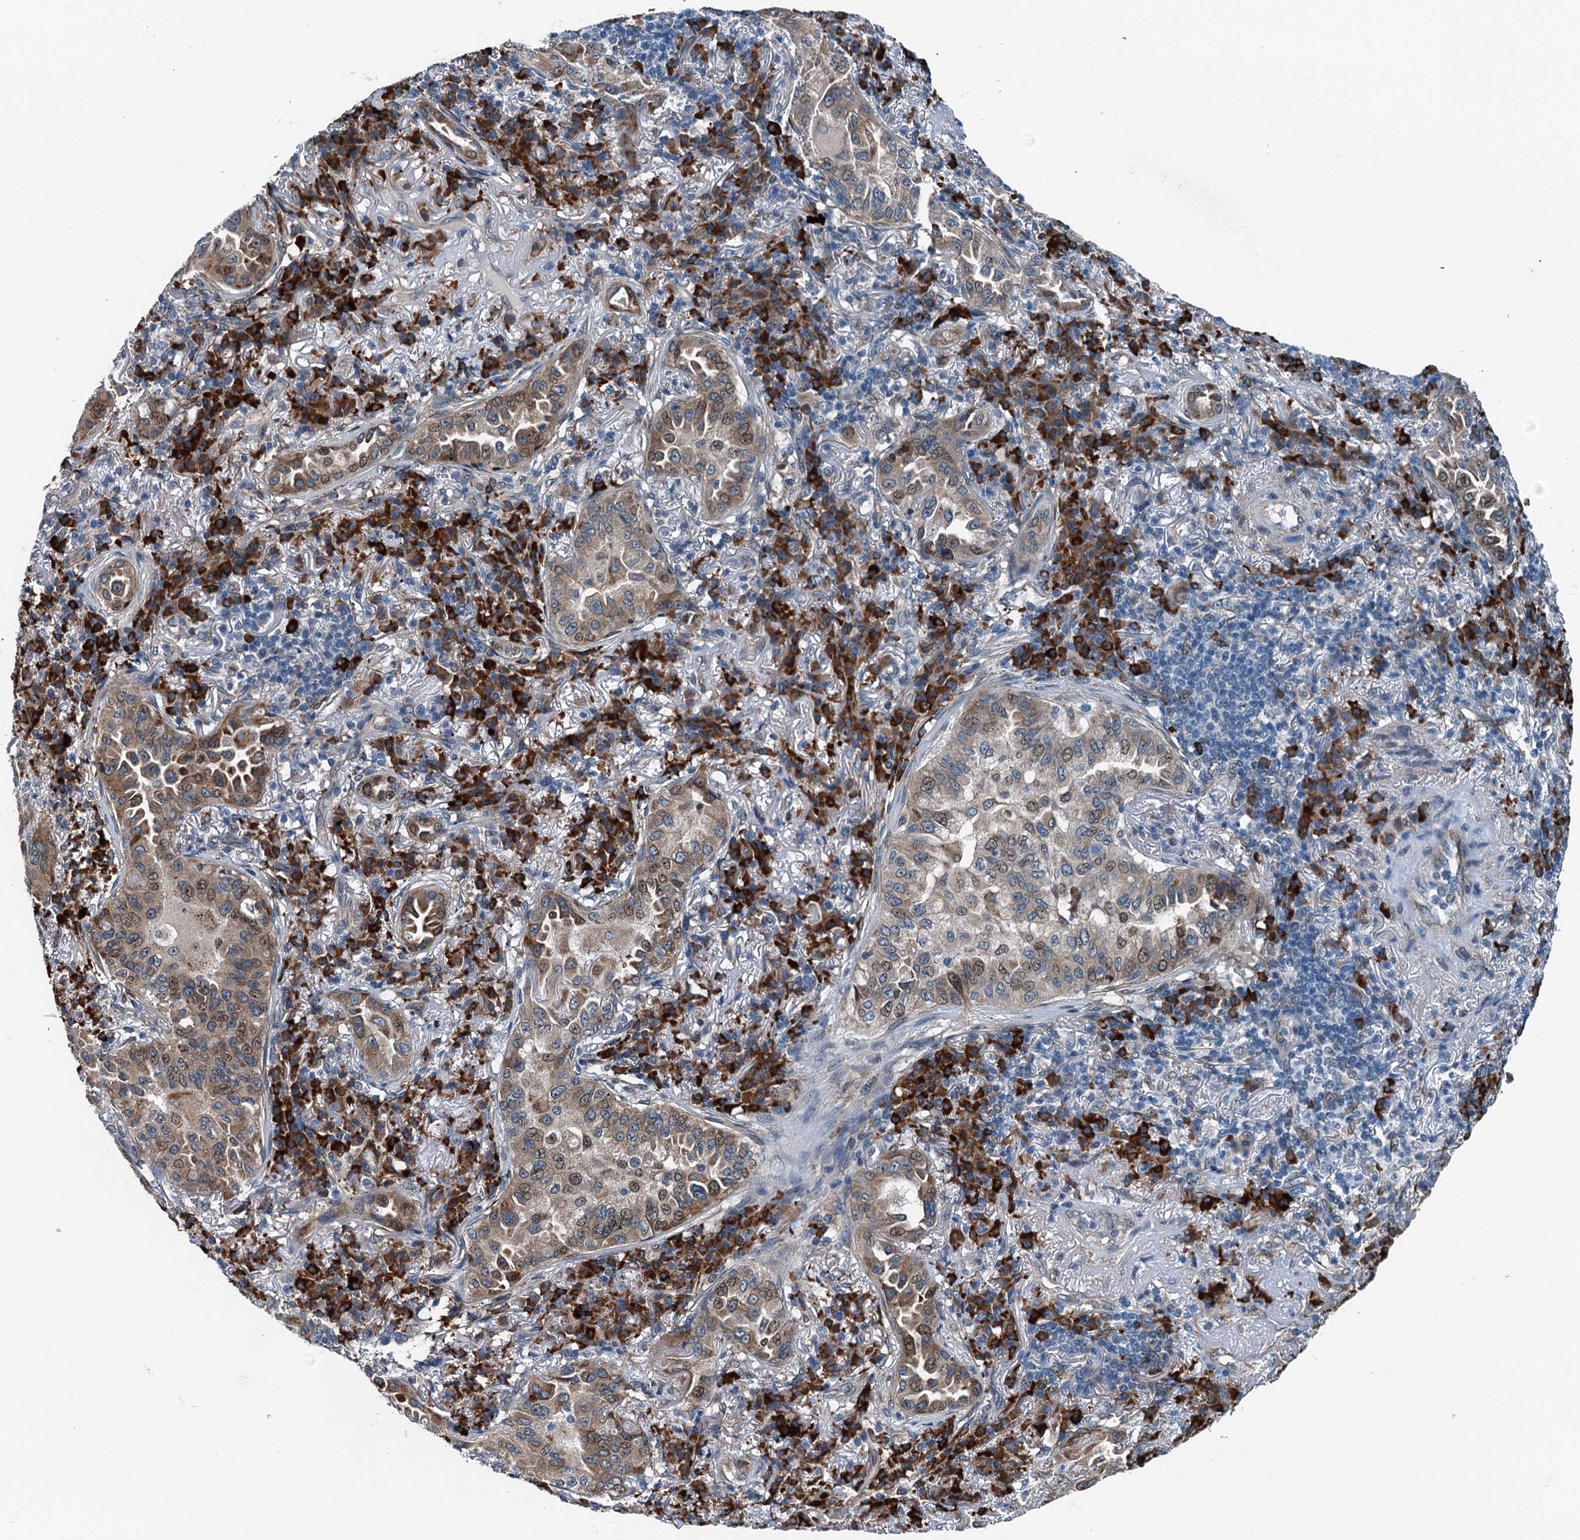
{"staining": {"intensity": "moderate", "quantity": ">75%", "location": "cytoplasmic/membranous,nuclear"}, "tissue": "lung cancer", "cell_type": "Tumor cells", "image_type": "cancer", "snomed": [{"axis": "morphology", "description": "Adenocarcinoma, NOS"}, {"axis": "topography", "description": "Lung"}], "caption": "Protein staining of adenocarcinoma (lung) tissue shows moderate cytoplasmic/membranous and nuclear expression in approximately >75% of tumor cells.", "gene": "TAMALIN", "patient": {"sex": "female", "age": 69}}